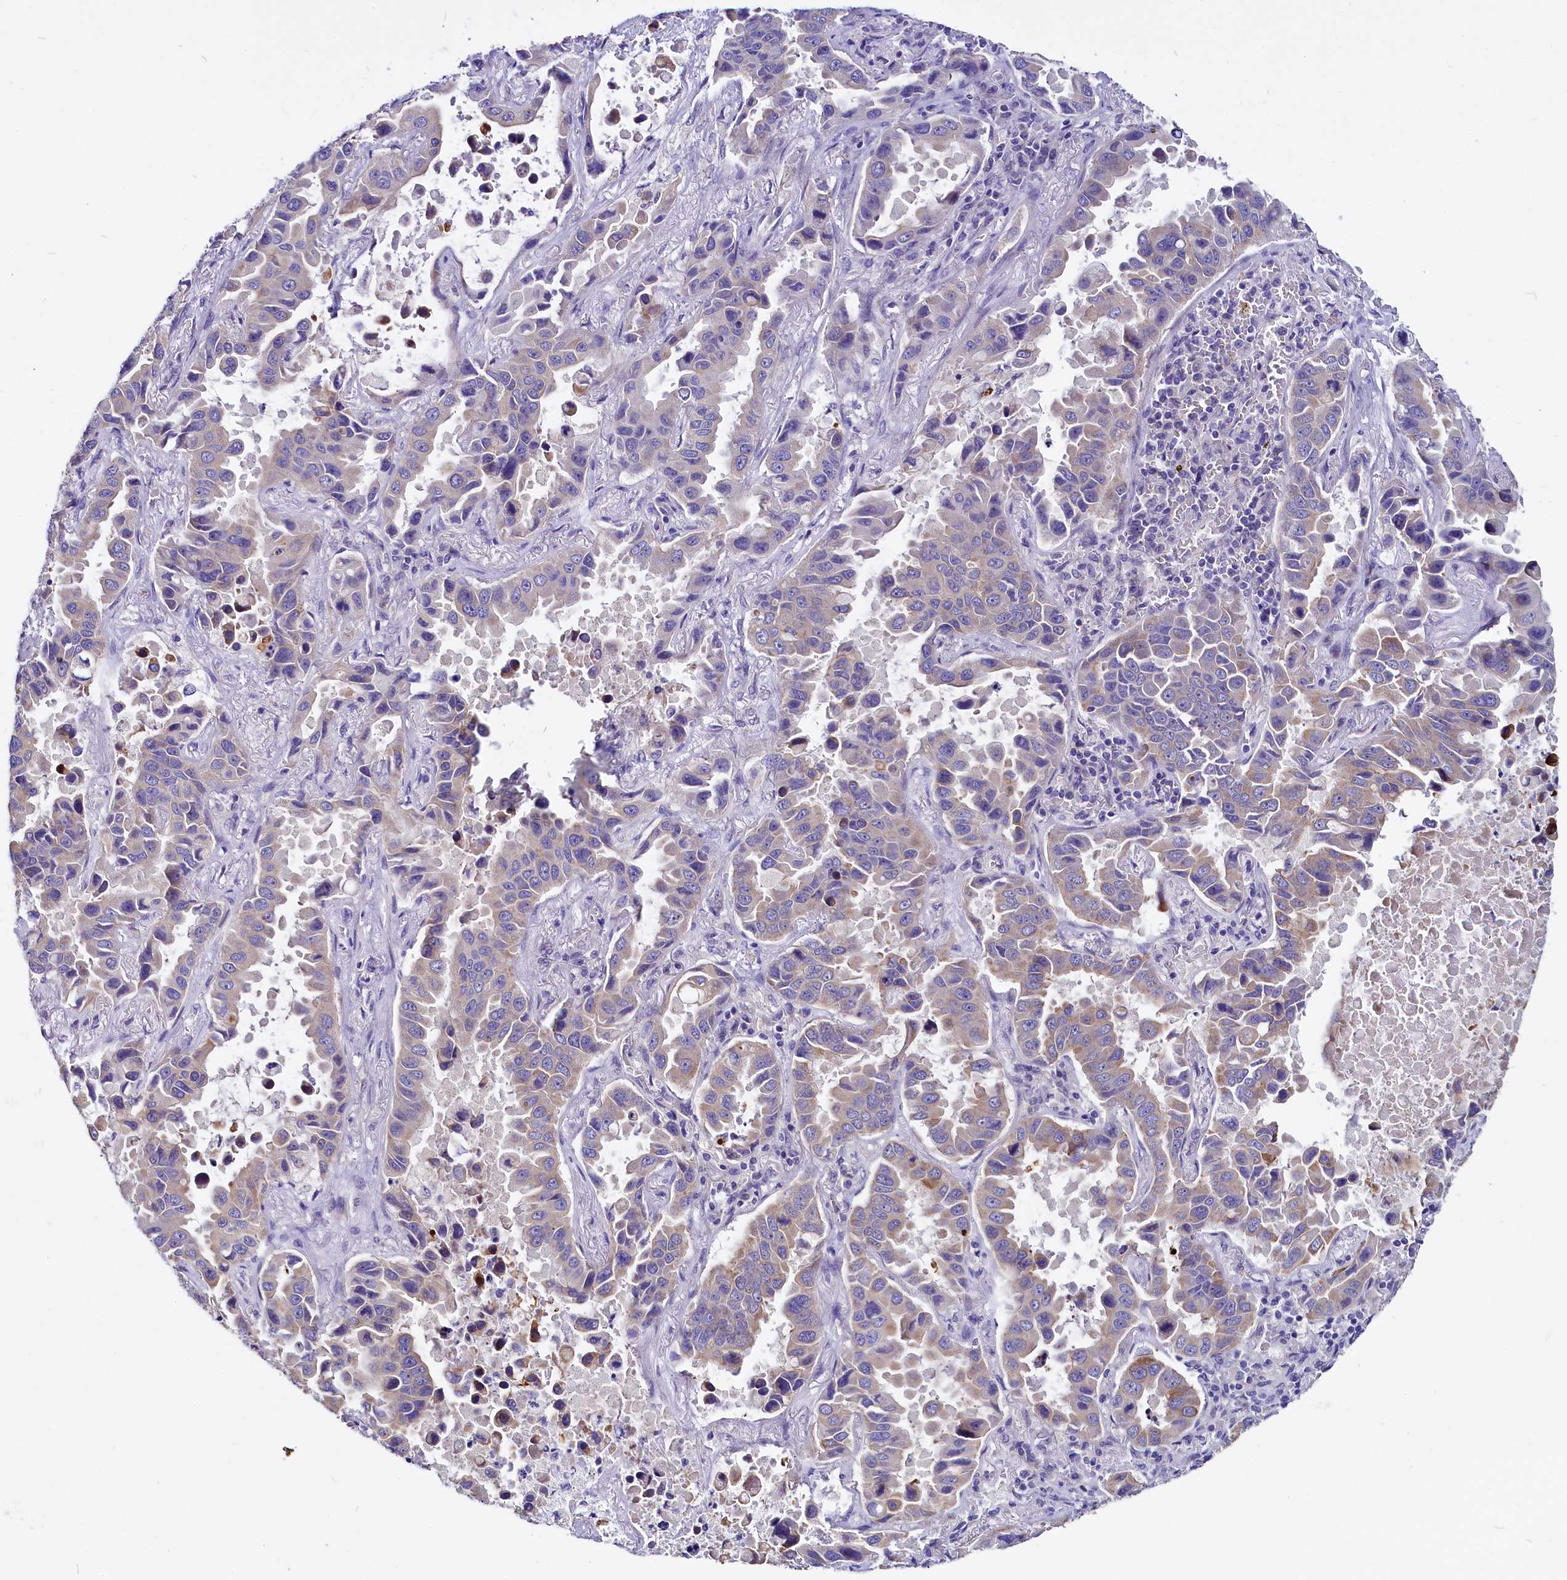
{"staining": {"intensity": "weak", "quantity": "<25%", "location": "cytoplasmic/membranous"}, "tissue": "lung cancer", "cell_type": "Tumor cells", "image_type": "cancer", "snomed": [{"axis": "morphology", "description": "Adenocarcinoma, NOS"}, {"axis": "topography", "description": "Lung"}], "caption": "High power microscopy micrograph of an immunohistochemistry photomicrograph of lung adenocarcinoma, revealing no significant positivity in tumor cells.", "gene": "CEP170", "patient": {"sex": "male", "age": 64}}